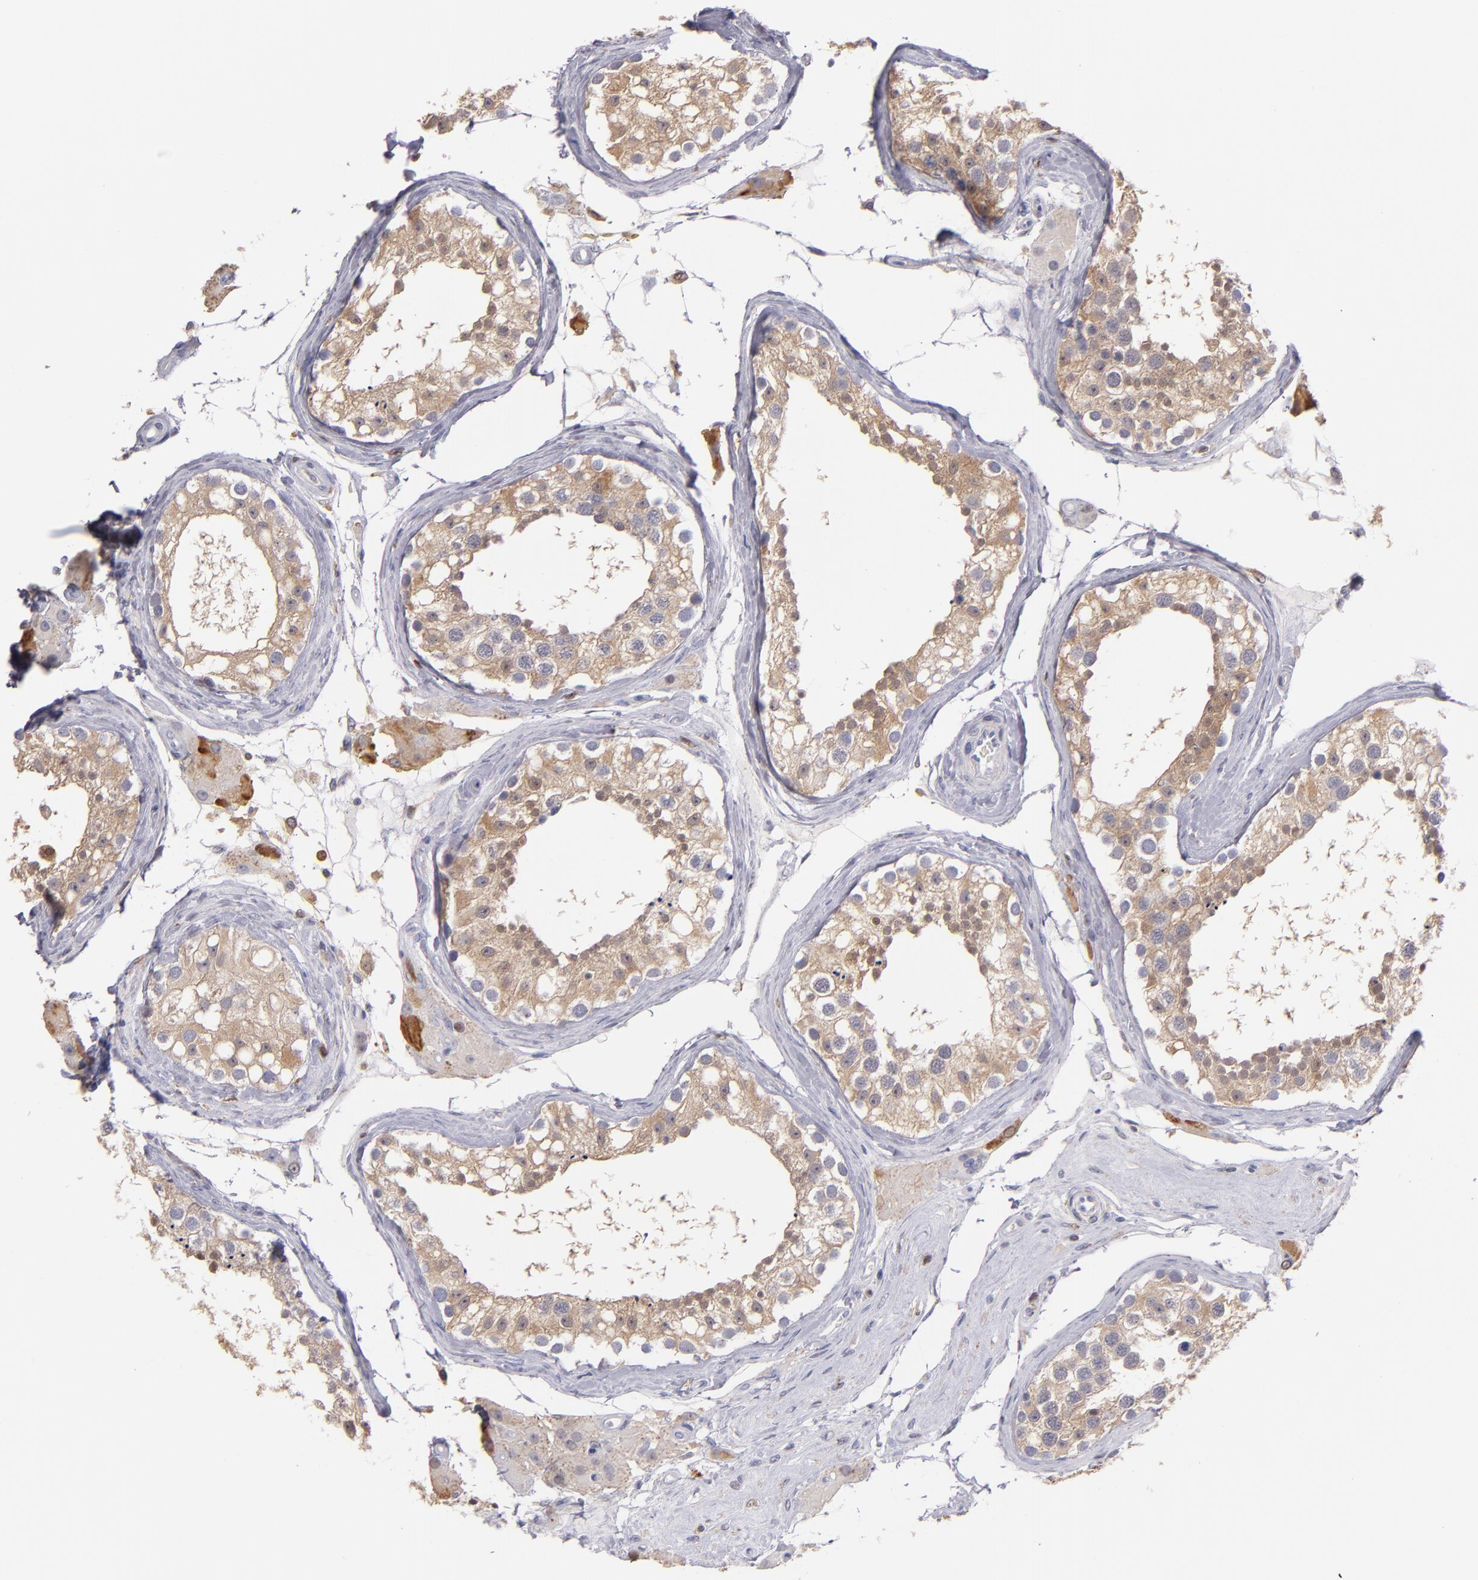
{"staining": {"intensity": "weak", "quantity": "25%-75%", "location": "cytoplasmic/membranous"}, "tissue": "testis", "cell_type": "Cells in seminiferous ducts", "image_type": "normal", "snomed": [{"axis": "morphology", "description": "Normal tissue, NOS"}, {"axis": "topography", "description": "Testis"}], "caption": "Cells in seminiferous ducts exhibit low levels of weak cytoplasmic/membranous staining in approximately 25%-75% of cells in benign human testis.", "gene": "PRKCD", "patient": {"sex": "male", "age": 68}}